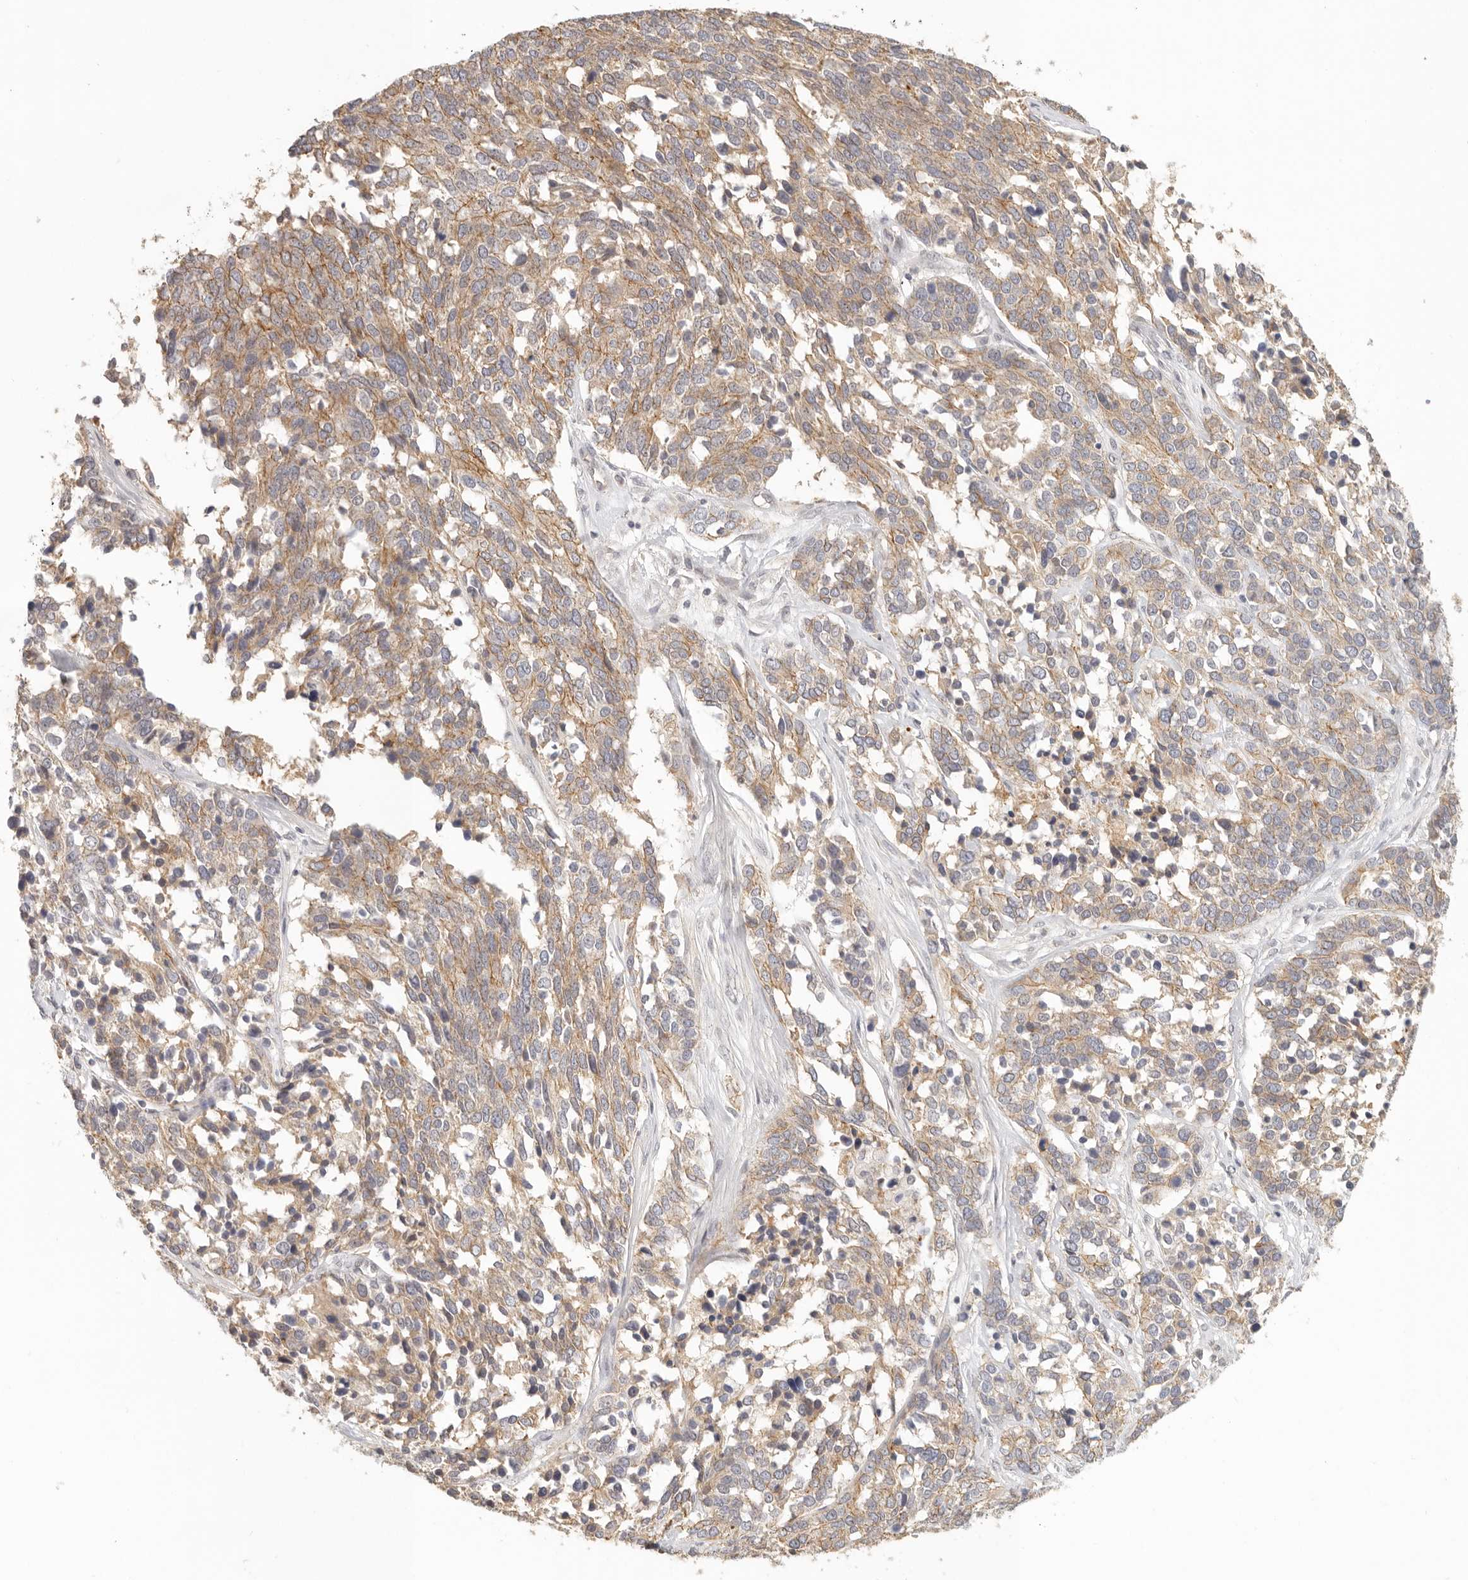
{"staining": {"intensity": "moderate", "quantity": ">75%", "location": "cytoplasmic/membranous"}, "tissue": "ovarian cancer", "cell_type": "Tumor cells", "image_type": "cancer", "snomed": [{"axis": "morphology", "description": "Cystadenocarcinoma, serous, NOS"}, {"axis": "topography", "description": "Ovary"}], "caption": "There is medium levels of moderate cytoplasmic/membranous positivity in tumor cells of ovarian serous cystadenocarcinoma, as demonstrated by immunohistochemical staining (brown color).", "gene": "ANXA9", "patient": {"sex": "female", "age": 44}}